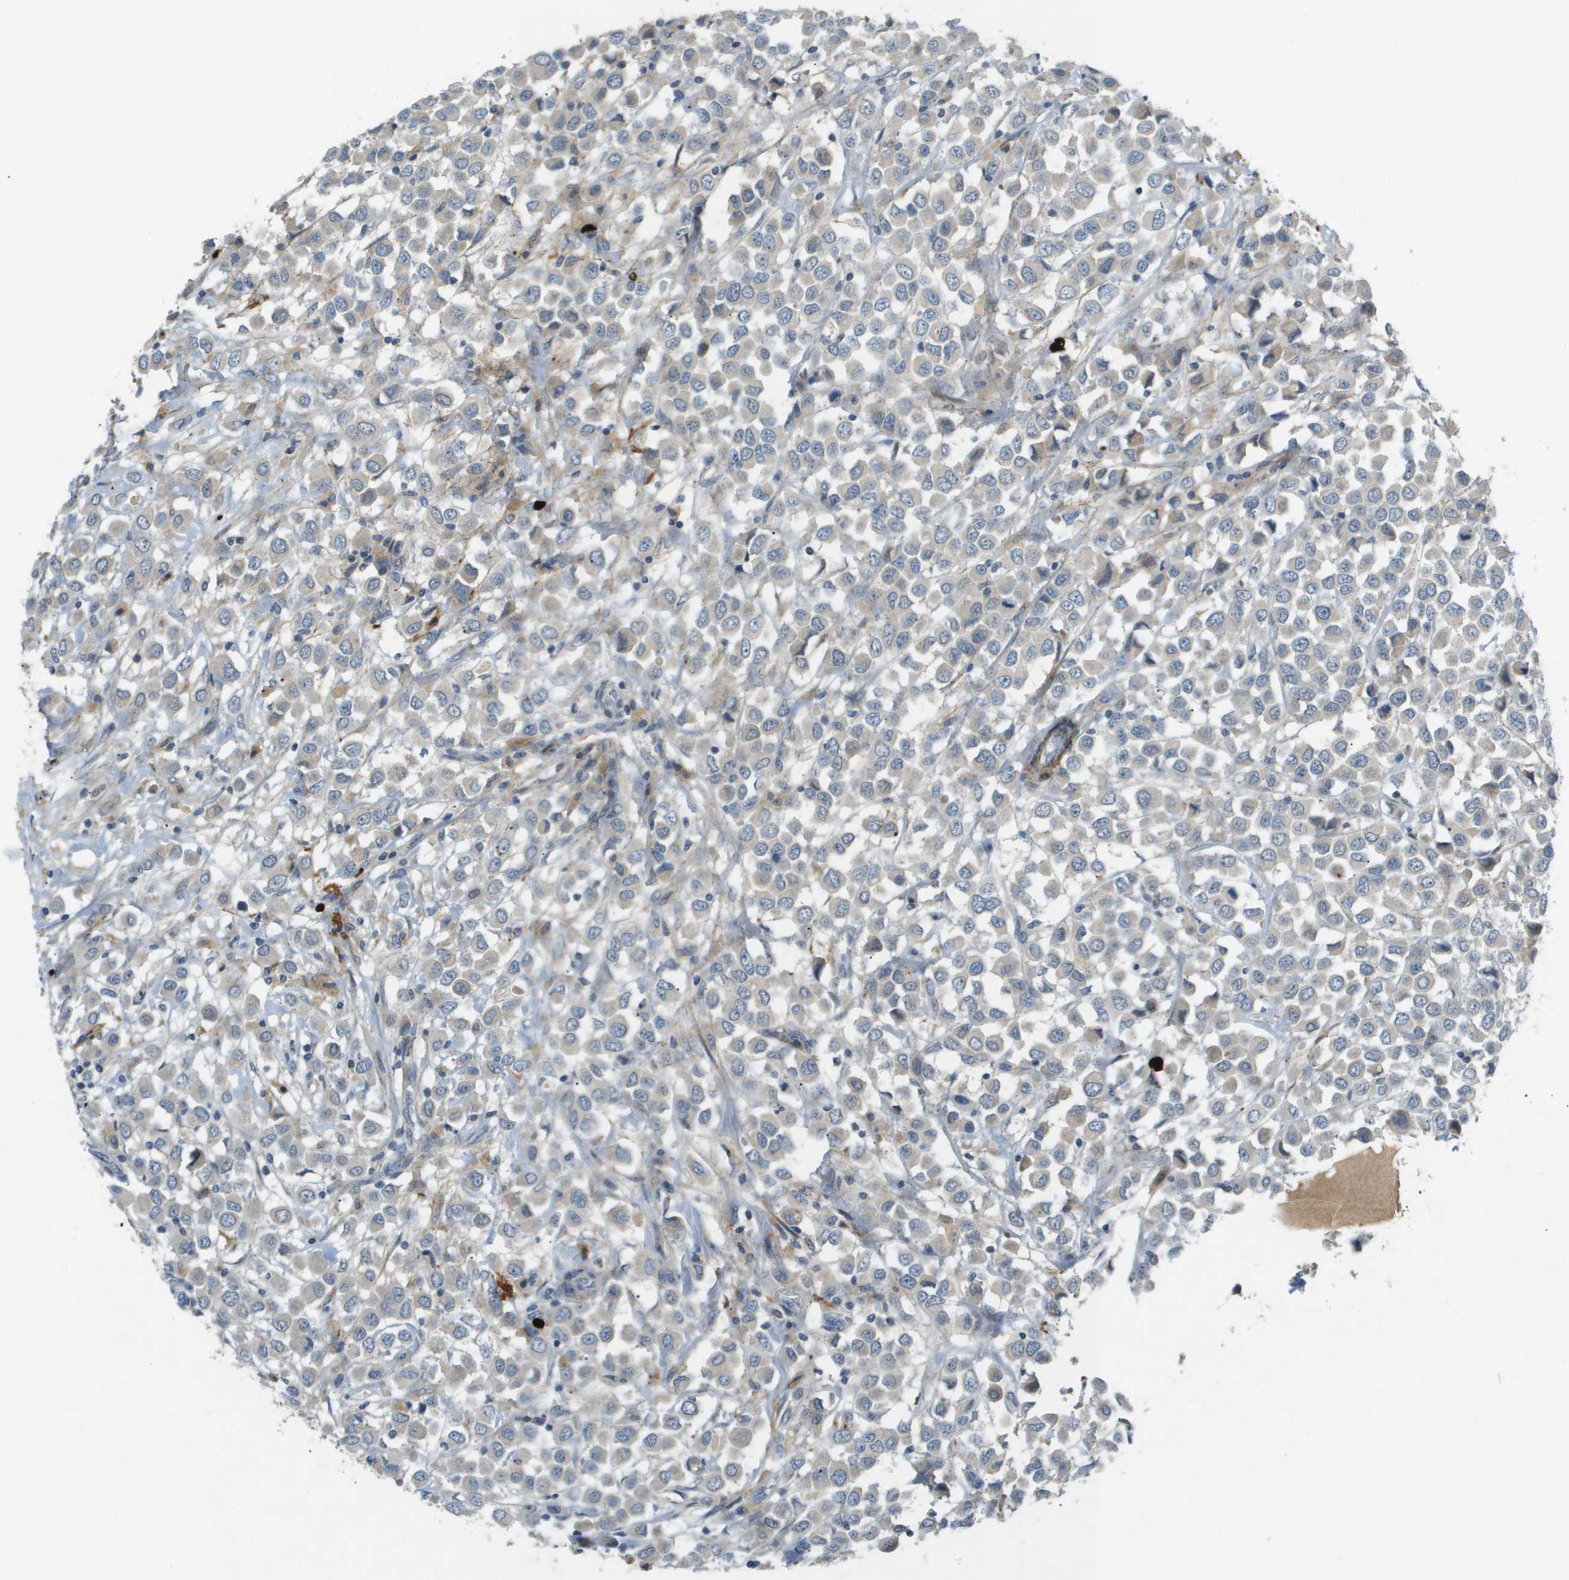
{"staining": {"intensity": "weak", "quantity": "<25%", "location": "cytoplasmic/membranous"}, "tissue": "breast cancer", "cell_type": "Tumor cells", "image_type": "cancer", "snomed": [{"axis": "morphology", "description": "Duct carcinoma"}, {"axis": "topography", "description": "Breast"}], "caption": "Immunohistochemical staining of breast infiltrating ductal carcinoma displays no significant staining in tumor cells.", "gene": "VTN", "patient": {"sex": "female", "age": 61}}